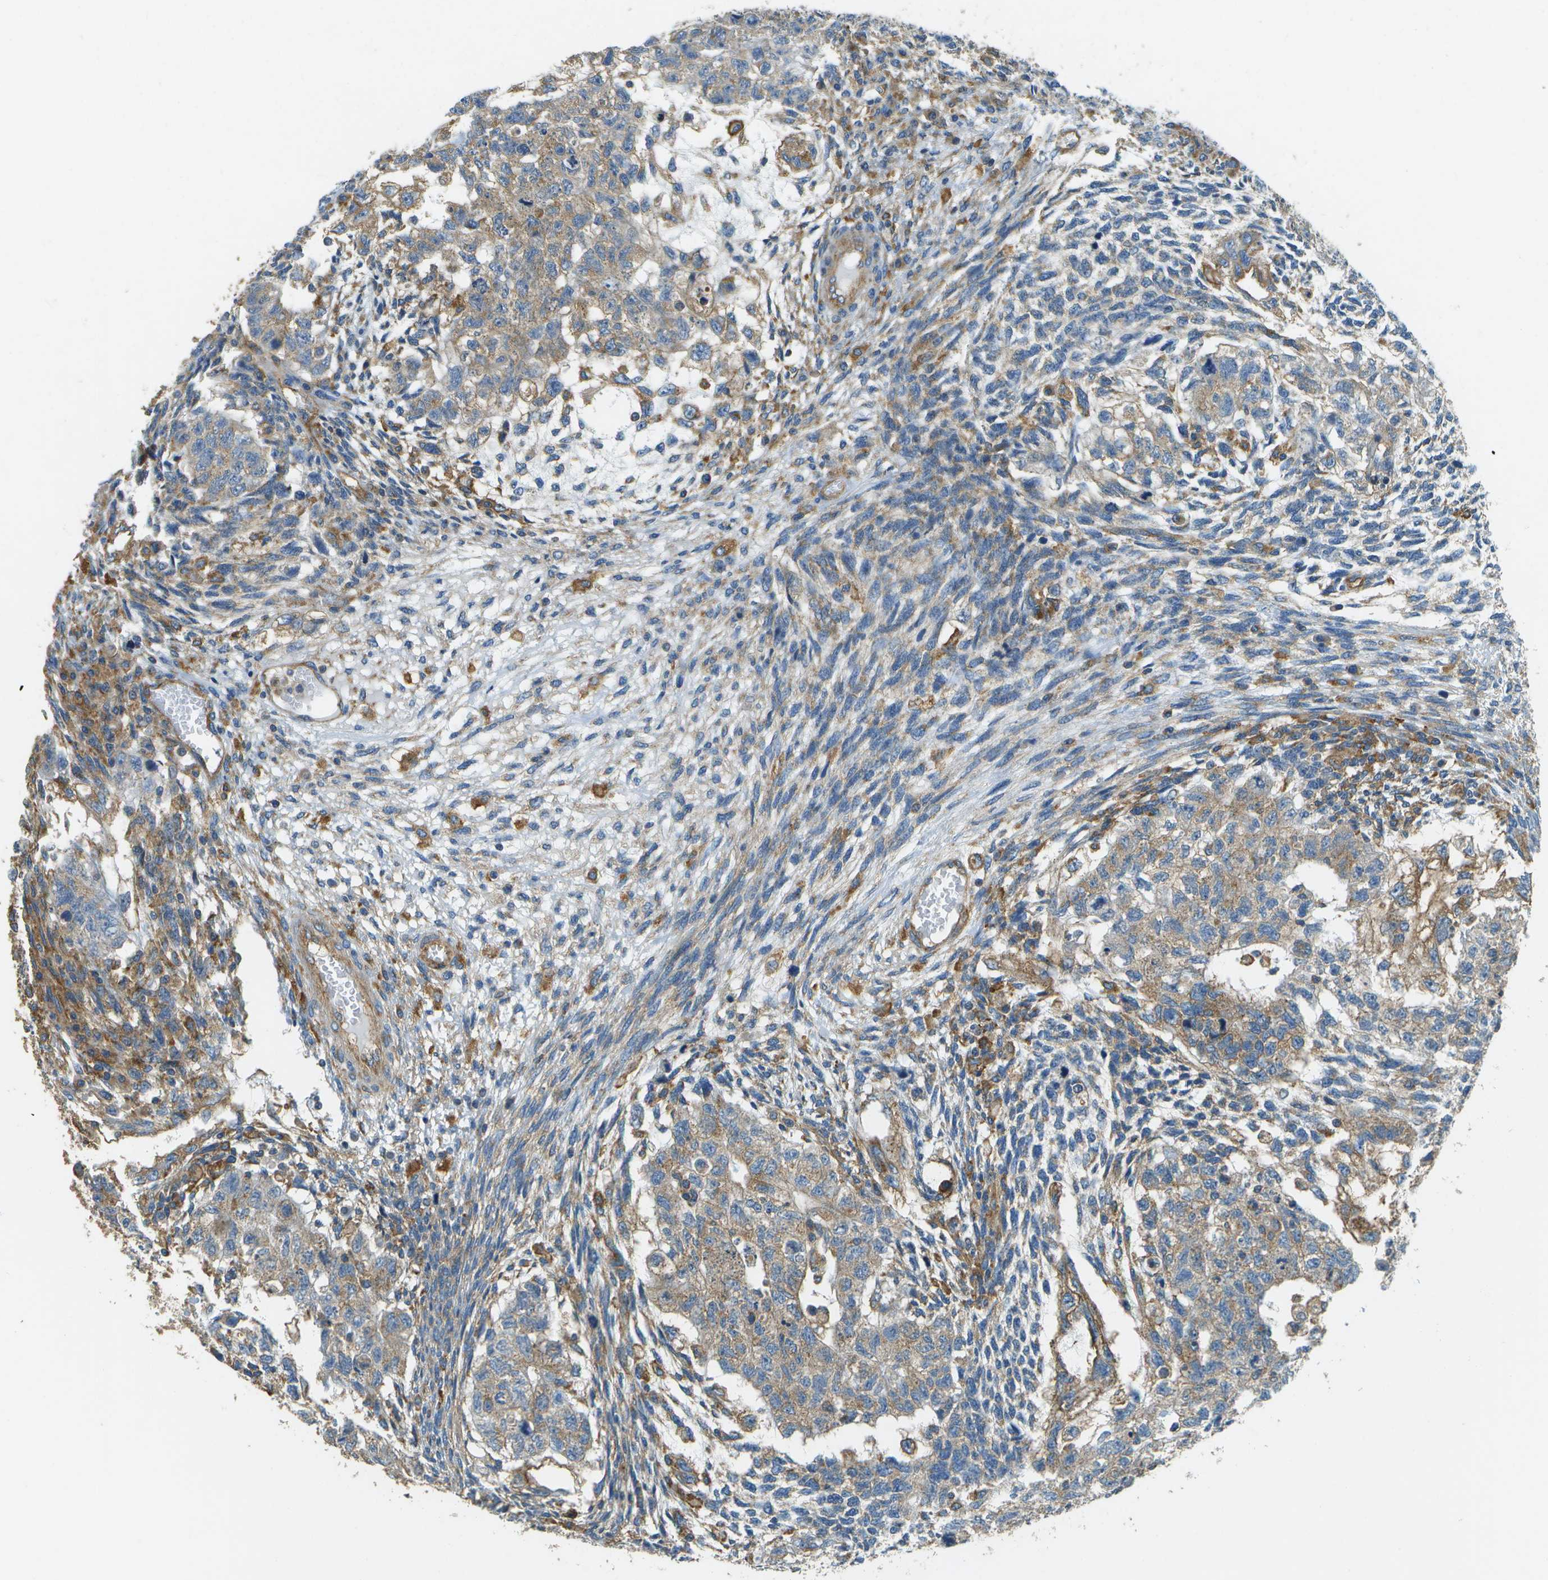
{"staining": {"intensity": "moderate", "quantity": "25%-75%", "location": "cytoplasmic/membranous"}, "tissue": "testis cancer", "cell_type": "Tumor cells", "image_type": "cancer", "snomed": [{"axis": "morphology", "description": "Normal tissue, NOS"}, {"axis": "morphology", "description": "Carcinoma, Embryonal, NOS"}, {"axis": "topography", "description": "Testis"}], "caption": "A brown stain highlights moderate cytoplasmic/membranous positivity of a protein in embryonal carcinoma (testis) tumor cells.", "gene": "CLTC", "patient": {"sex": "male", "age": 36}}